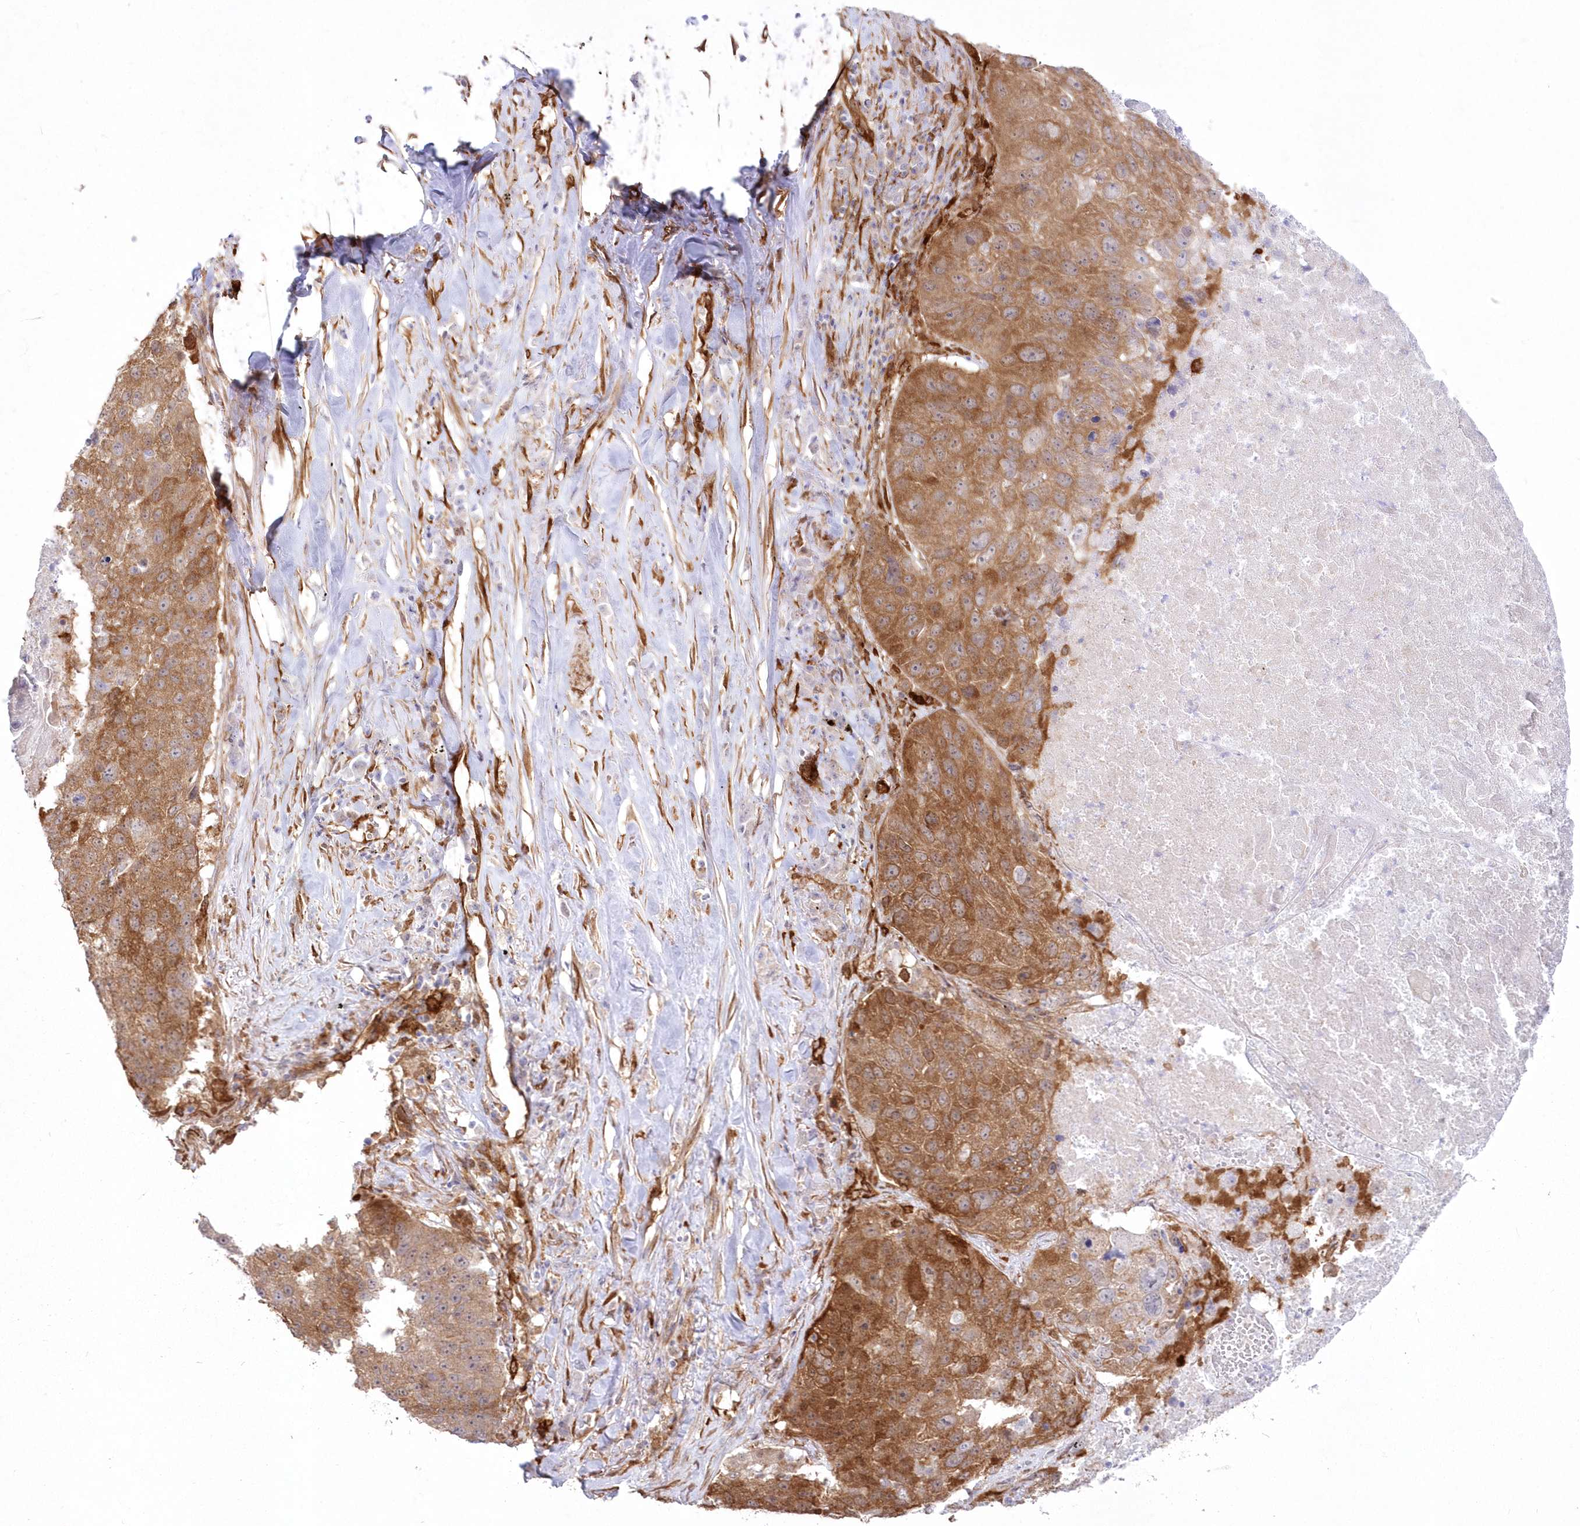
{"staining": {"intensity": "moderate", "quantity": ">75%", "location": "cytoplasmic/membranous"}, "tissue": "lung cancer", "cell_type": "Tumor cells", "image_type": "cancer", "snomed": [{"axis": "morphology", "description": "Squamous cell carcinoma, NOS"}, {"axis": "topography", "description": "Lung"}], "caption": "A photomicrograph showing moderate cytoplasmic/membranous expression in approximately >75% of tumor cells in lung squamous cell carcinoma, as visualized by brown immunohistochemical staining.", "gene": "SH3PXD2B", "patient": {"sex": "male", "age": 61}}